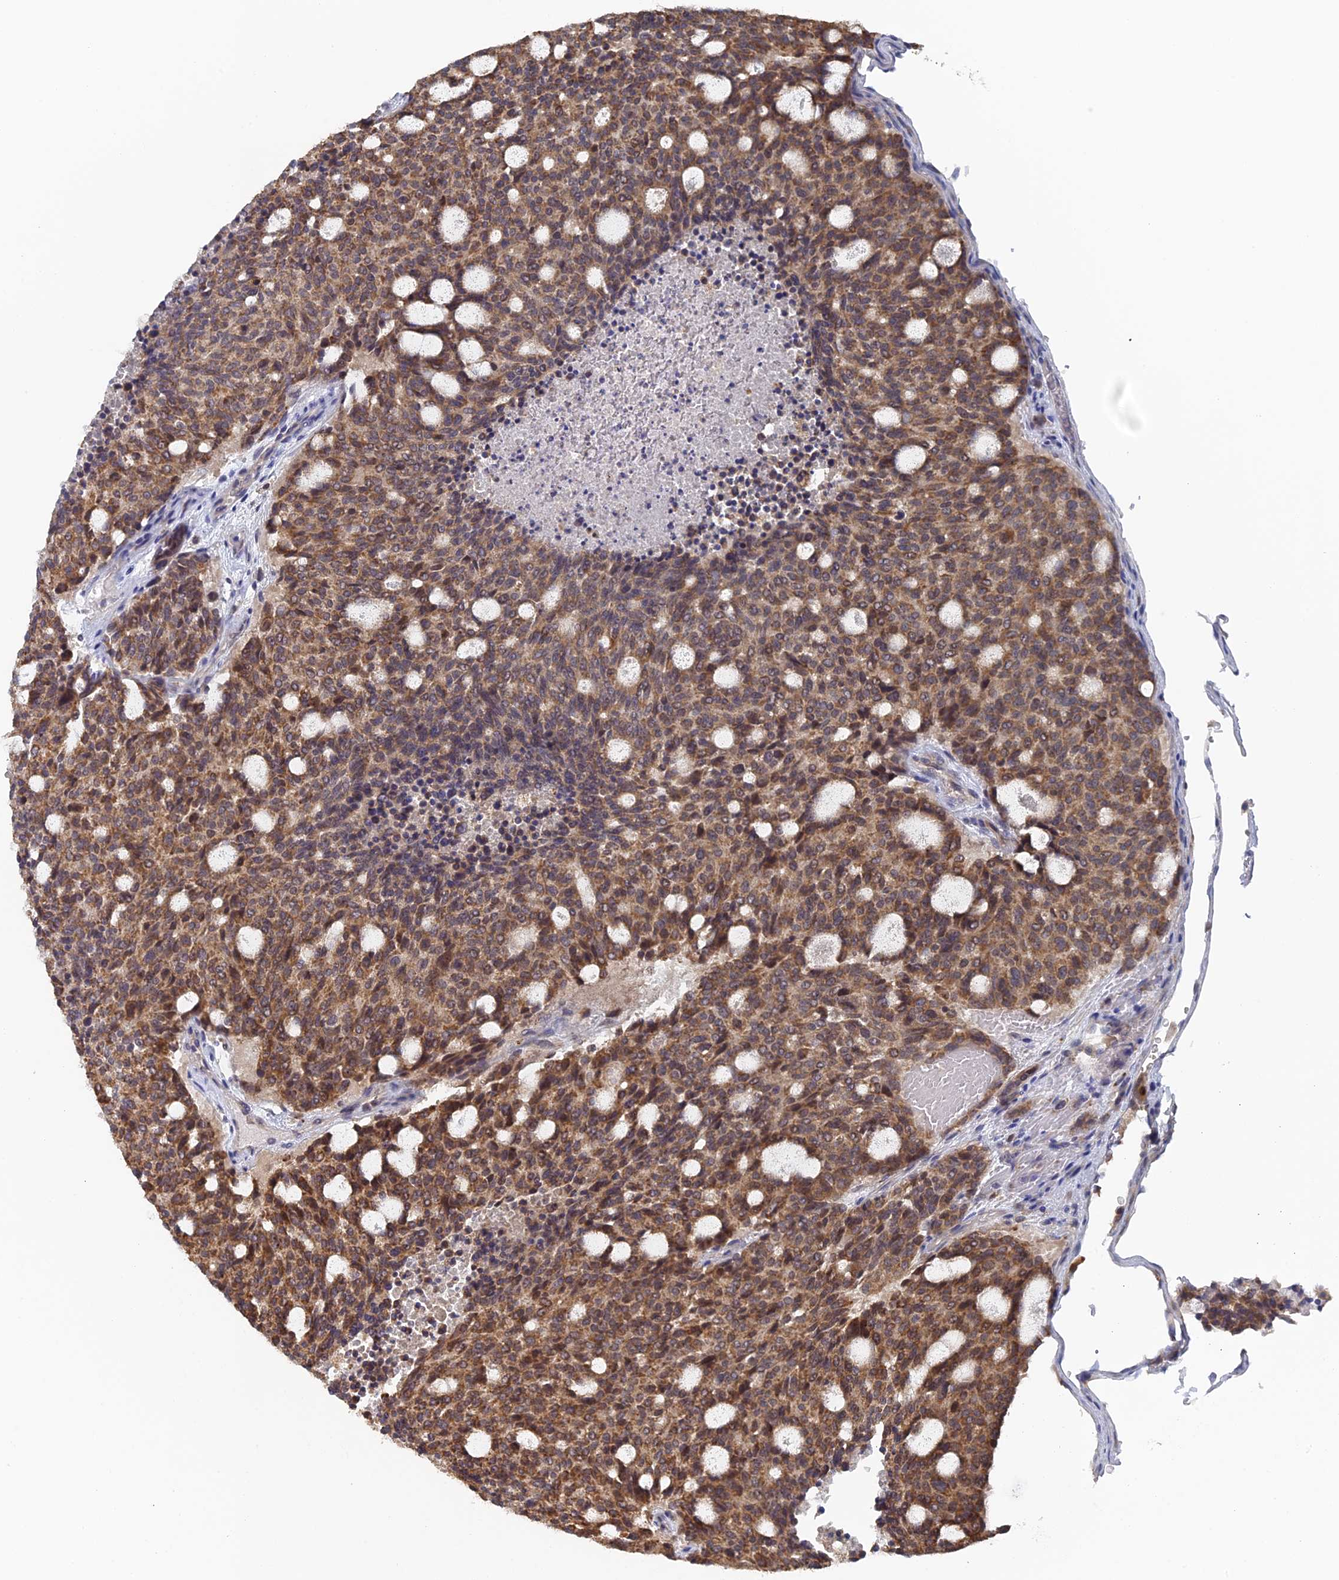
{"staining": {"intensity": "moderate", "quantity": ">75%", "location": "cytoplasmic/membranous"}, "tissue": "carcinoid", "cell_type": "Tumor cells", "image_type": "cancer", "snomed": [{"axis": "morphology", "description": "Carcinoid, malignant, NOS"}, {"axis": "topography", "description": "Pancreas"}], "caption": "A histopathology image showing moderate cytoplasmic/membranous expression in approximately >75% of tumor cells in carcinoid (malignant), as visualized by brown immunohistochemical staining.", "gene": "MIGA2", "patient": {"sex": "female", "age": 54}}